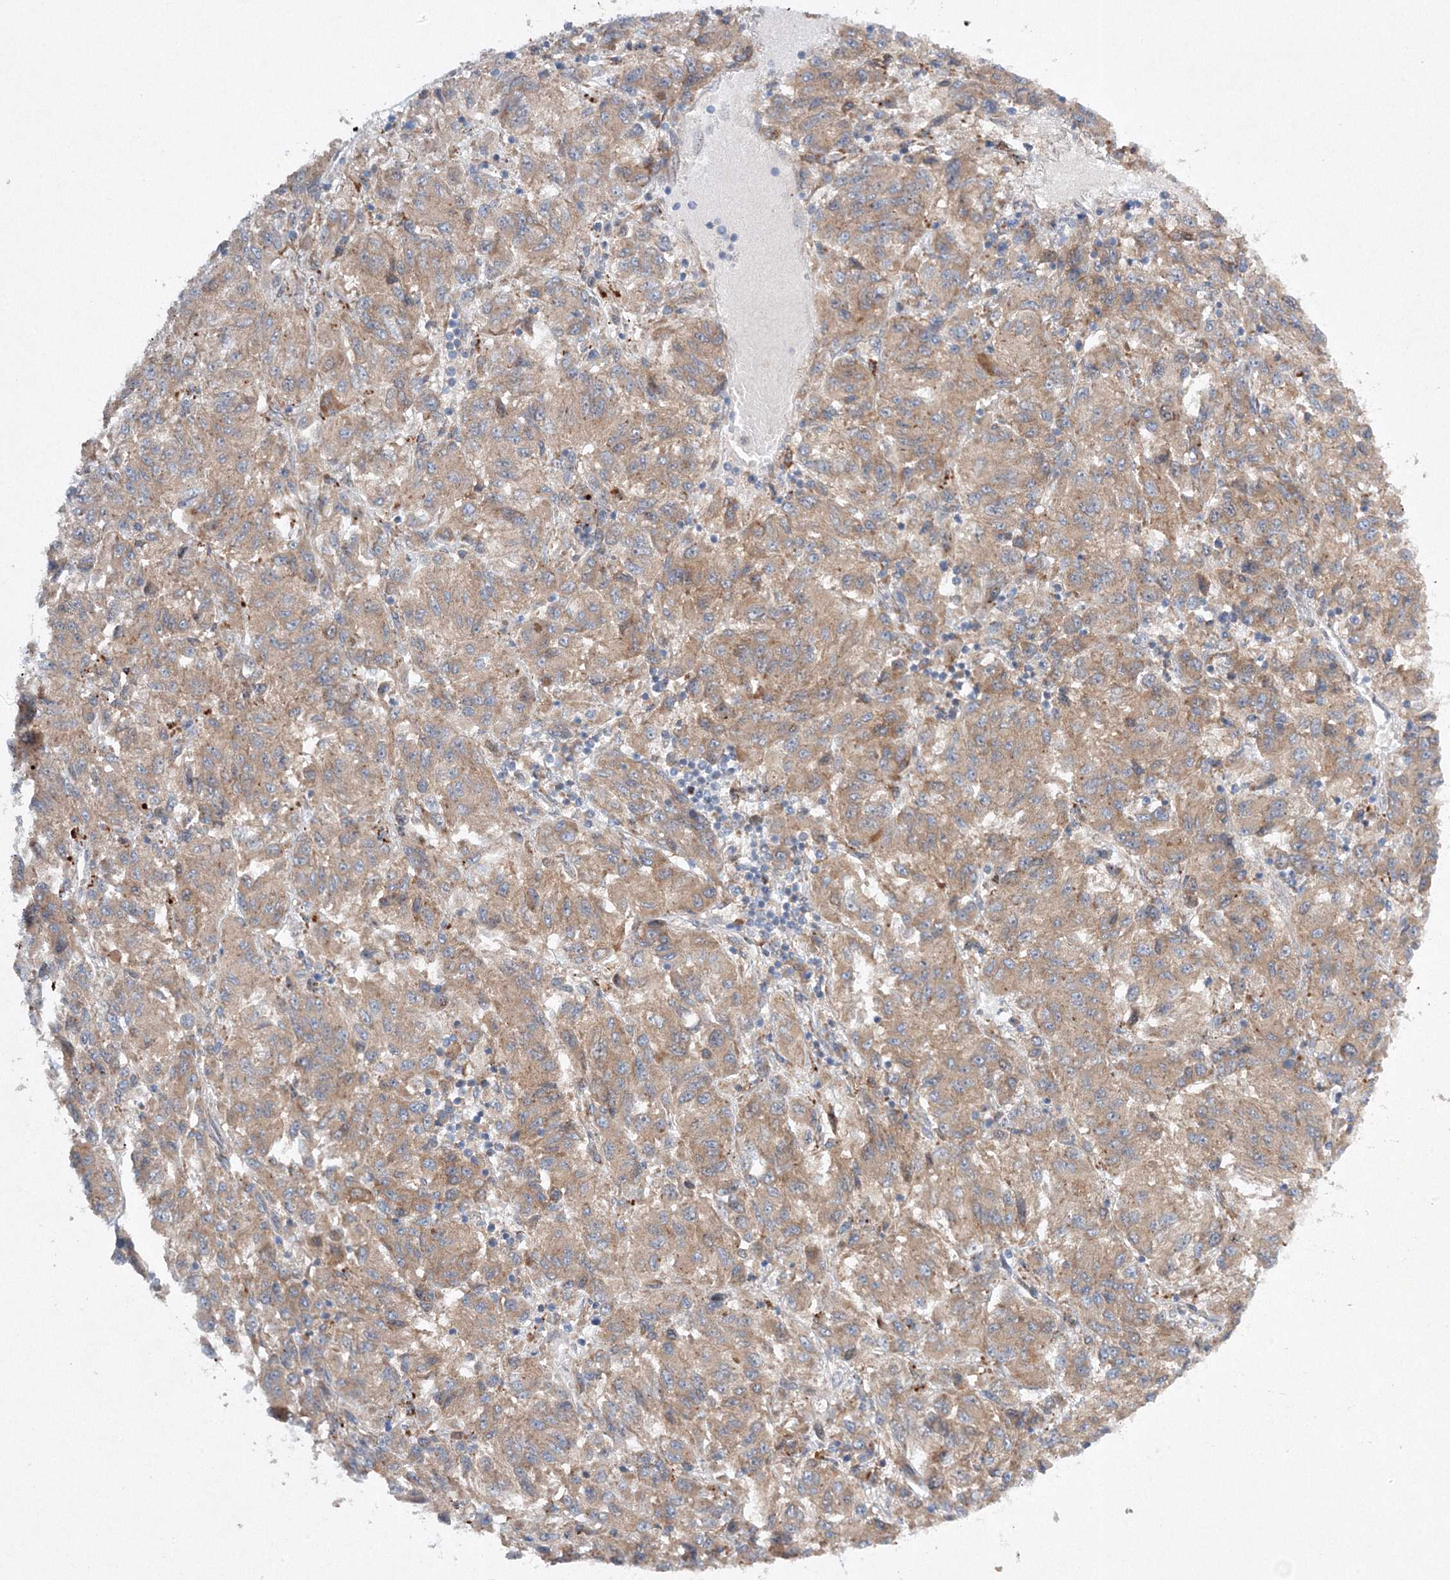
{"staining": {"intensity": "weak", "quantity": "25%-75%", "location": "cytoplasmic/membranous"}, "tissue": "melanoma", "cell_type": "Tumor cells", "image_type": "cancer", "snomed": [{"axis": "morphology", "description": "Malignant melanoma, Metastatic site"}, {"axis": "topography", "description": "Lung"}], "caption": "Melanoma stained for a protein exhibits weak cytoplasmic/membranous positivity in tumor cells. (DAB (3,3'-diaminobenzidine) IHC with brightfield microscopy, high magnification).", "gene": "SLC36A1", "patient": {"sex": "male", "age": 64}}